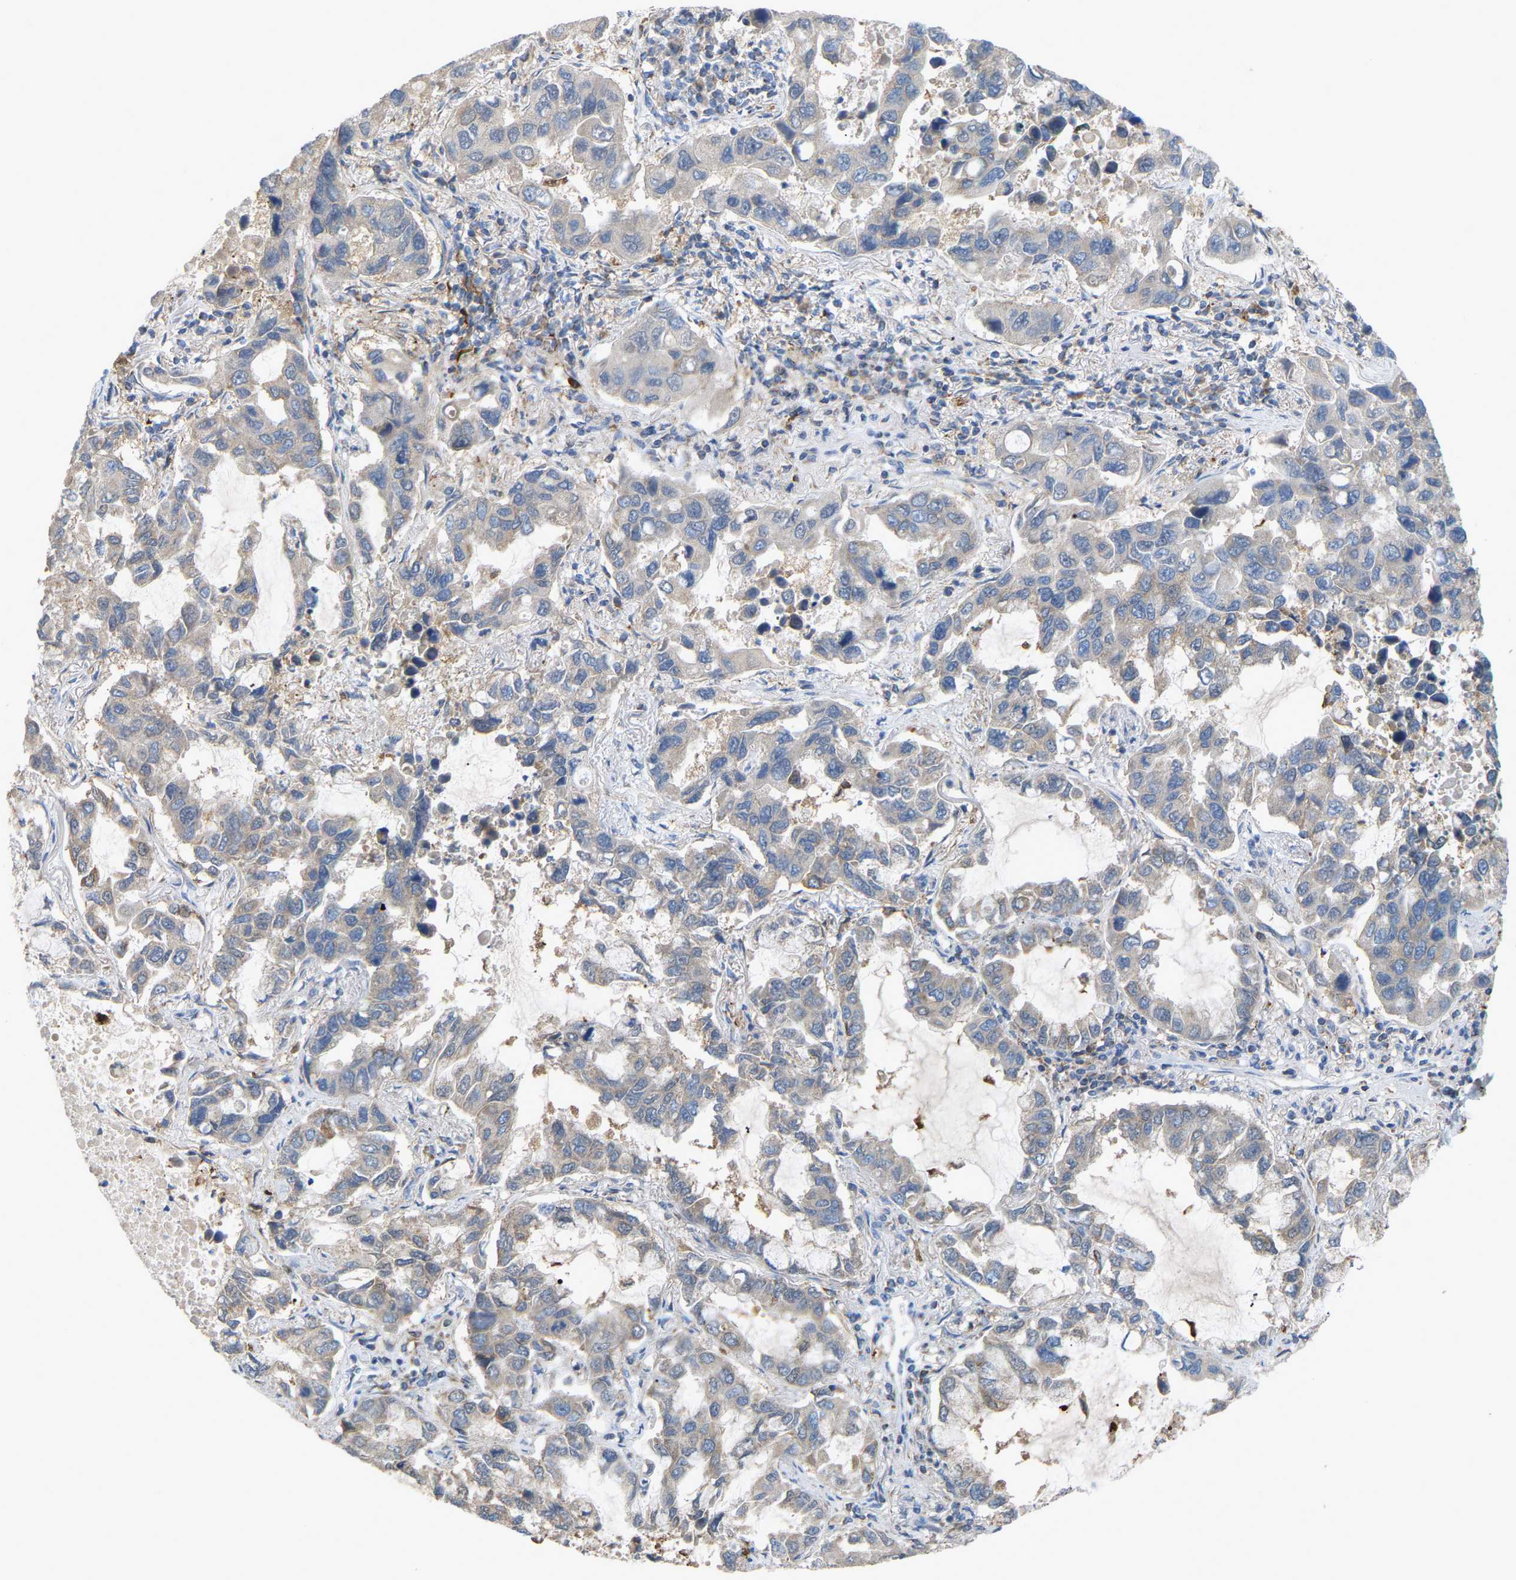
{"staining": {"intensity": "negative", "quantity": "none", "location": "none"}, "tissue": "lung cancer", "cell_type": "Tumor cells", "image_type": "cancer", "snomed": [{"axis": "morphology", "description": "Adenocarcinoma, NOS"}, {"axis": "topography", "description": "Lung"}], "caption": "The micrograph shows no staining of tumor cells in adenocarcinoma (lung).", "gene": "CROT", "patient": {"sex": "male", "age": 64}}